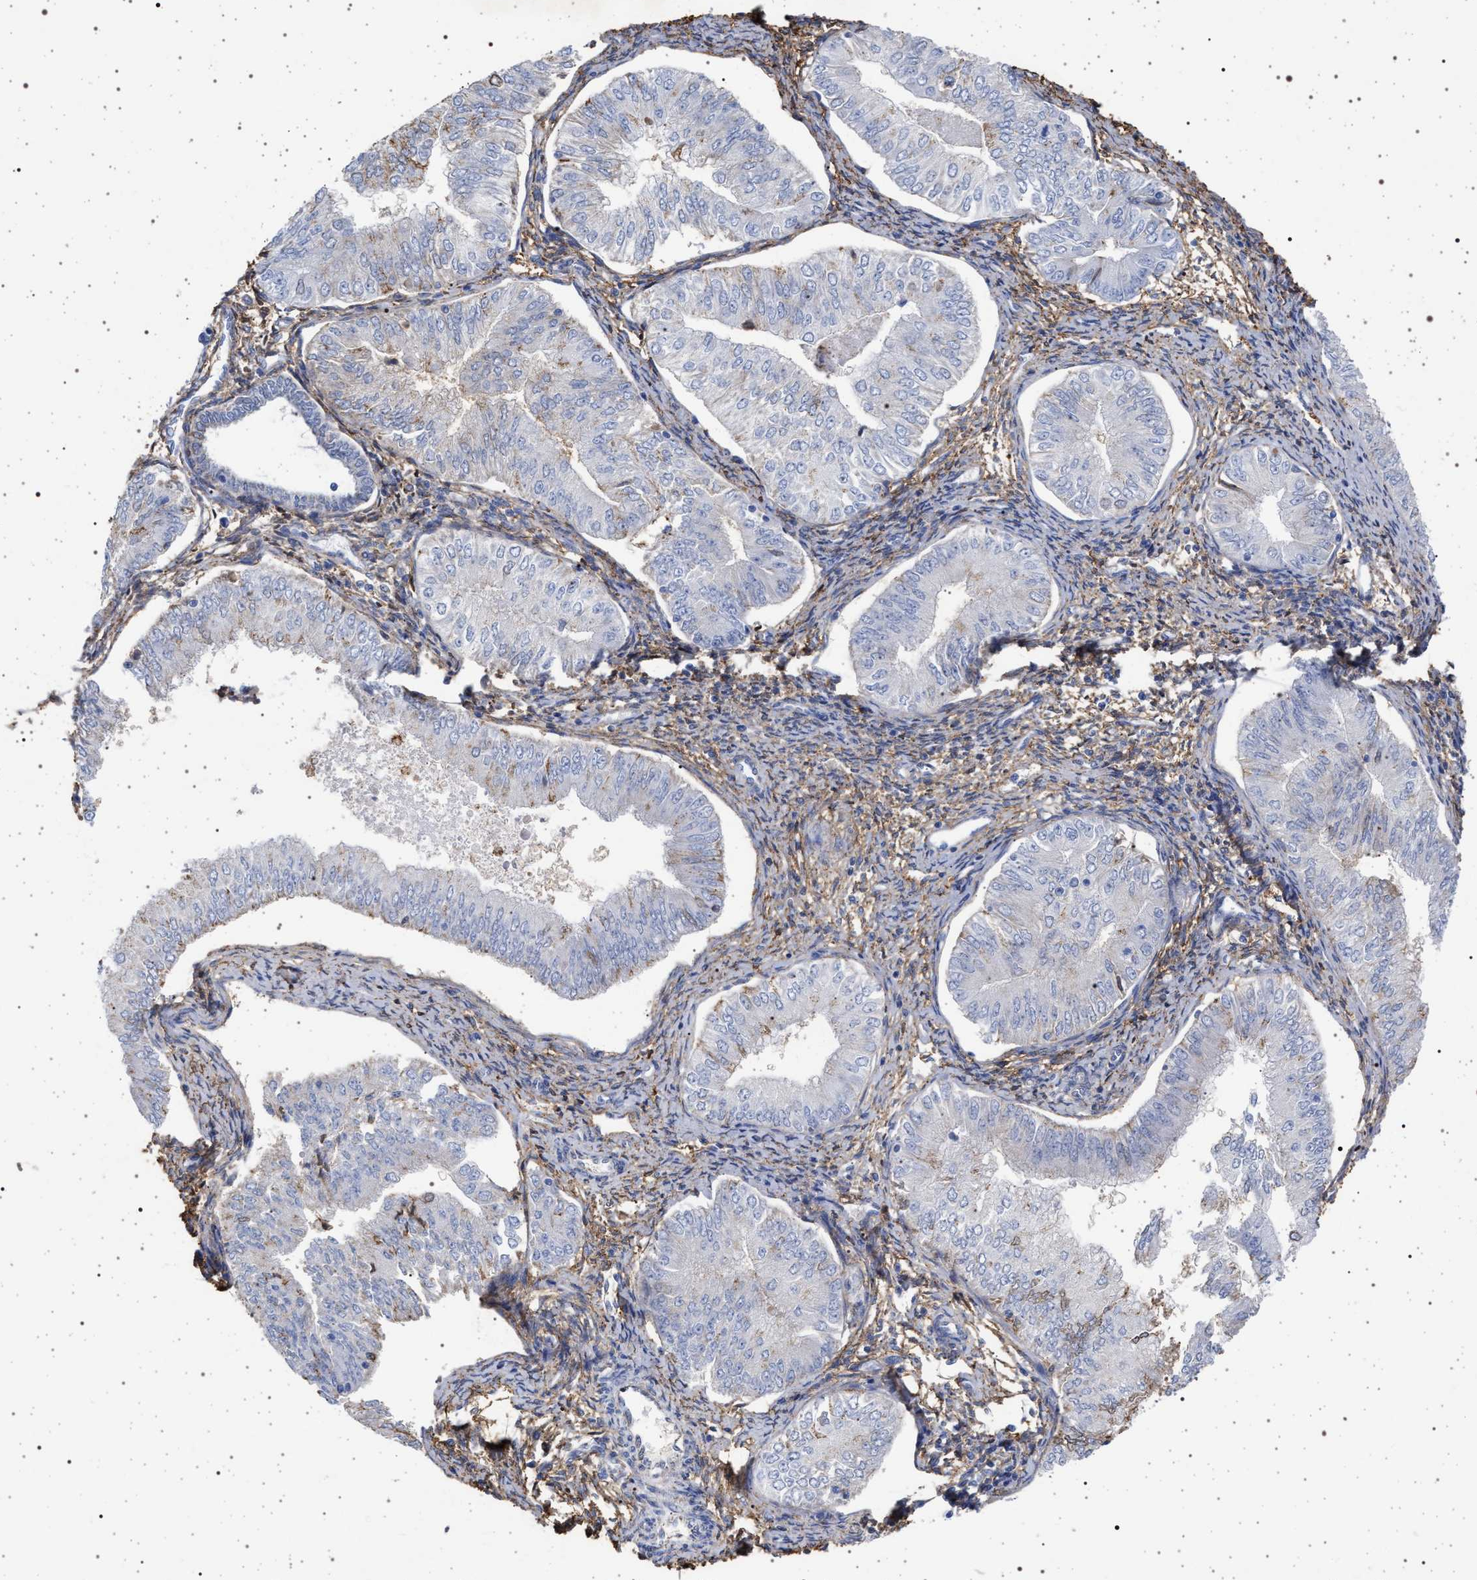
{"staining": {"intensity": "negative", "quantity": "none", "location": "none"}, "tissue": "endometrial cancer", "cell_type": "Tumor cells", "image_type": "cancer", "snomed": [{"axis": "morphology", "description": "Normal tissue, NOS"}, {"axis": "morphology", "description": "Adenocarcinoma, NOS"}, {"axis": "topography", "description": "Endometrium"}], "caption": "Tumor cells are negative for brown protein staining in endometrial cancer.", "gene": "PLG", "patient": {"sex": "female", "age": 53}}